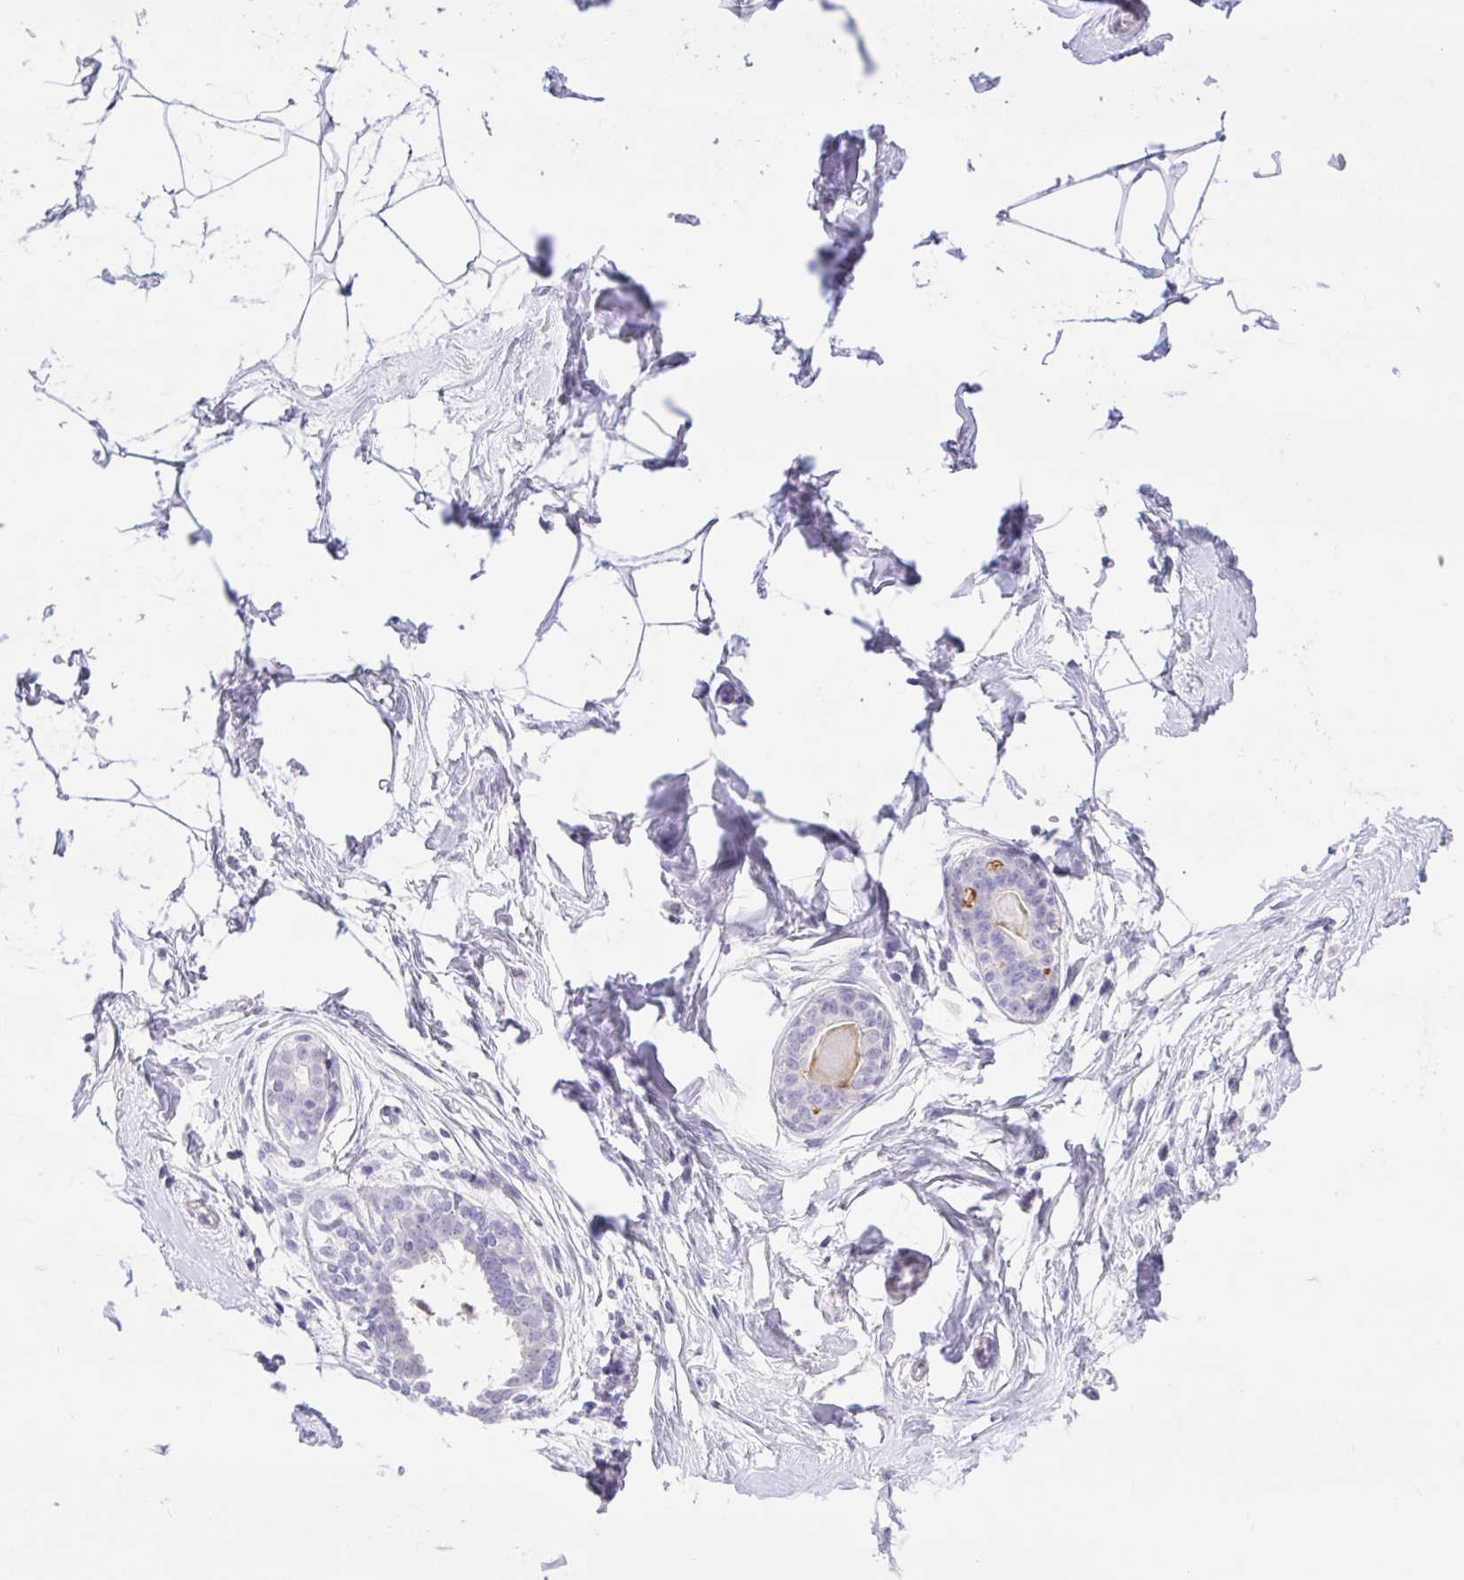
{"staining": {"intensity": "negative", "quantity": "none", "location": "none"}, "tissue": "breast", "cell_type": "Adipocytes", "image_type": "normal", "snomed": [{"axis": "morphology", "description": "Normal tissue, NOS"}, {"axis": "topography", "description": "Breast"}], "caption": "Immunohistochemistry micrograph of benign breast stained for a protein (brown), which demonstrates no staining in adipocytes.", "gene": "REEP1", "patient": {"sex": "female", "age": 45}}